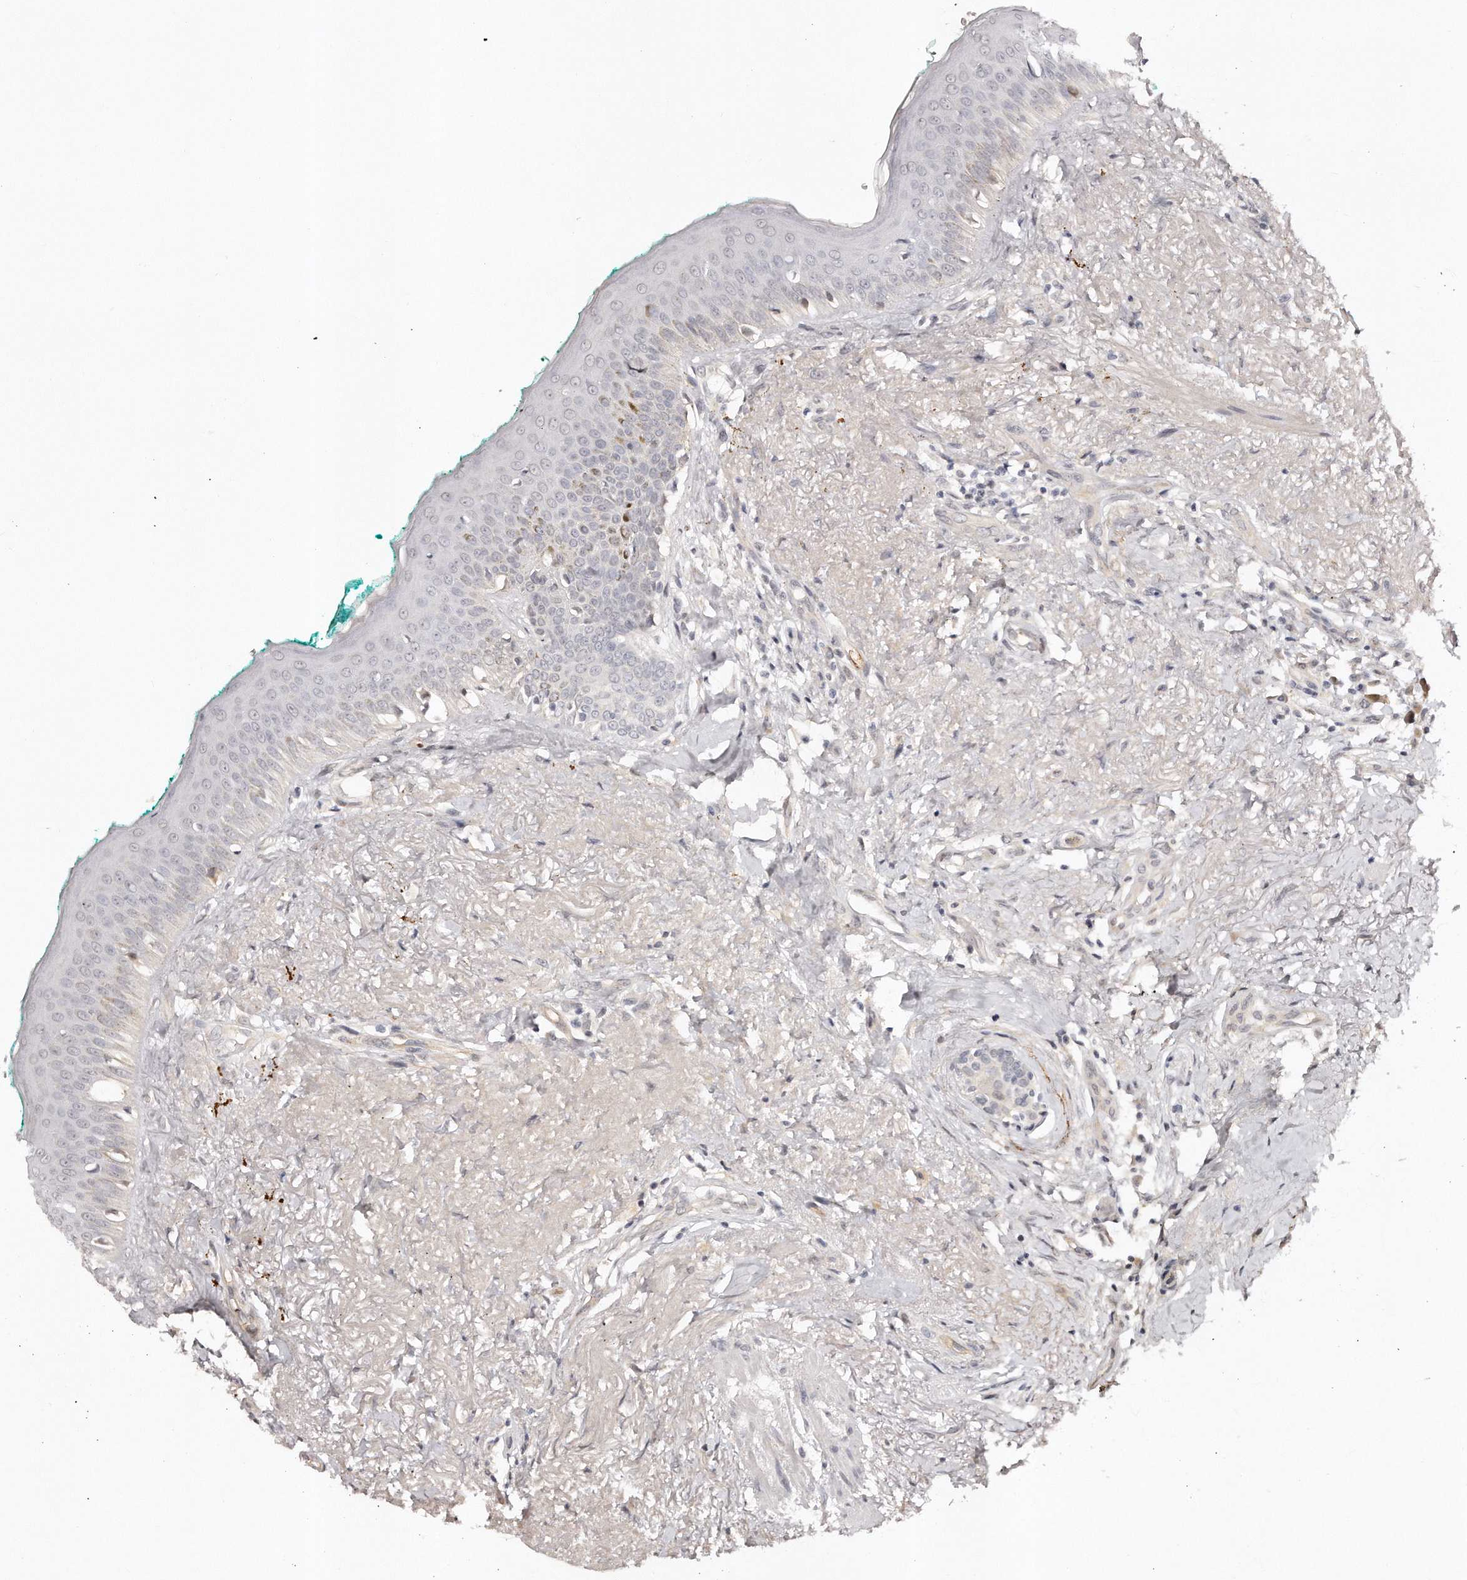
{"staining": {"intensity": "weak", "quantity": "25%-75%", "location": "cytoplasmic/membranous,nuclear"}, "tissue": "oral mucosa", "cell_type": "Squamous epithelial cells", "image_type": "normal", "snomed": [{"axis": "morphology", "description": "Normal tissue, NOS"}, {"axis": "topography", "description": "Oral tissue"}], "caption": "Brown immunohistochemical staining in normal human oral mucosa displays weak cytoplasmic/membranous,nuclear positivity in about 25%-75% of squamous epithelial cells. The protein of interest is shown in brown color, while the nuclei are stained blue.", "gene": "SOX4", "patient": {"sex": "female", "age": 70}}